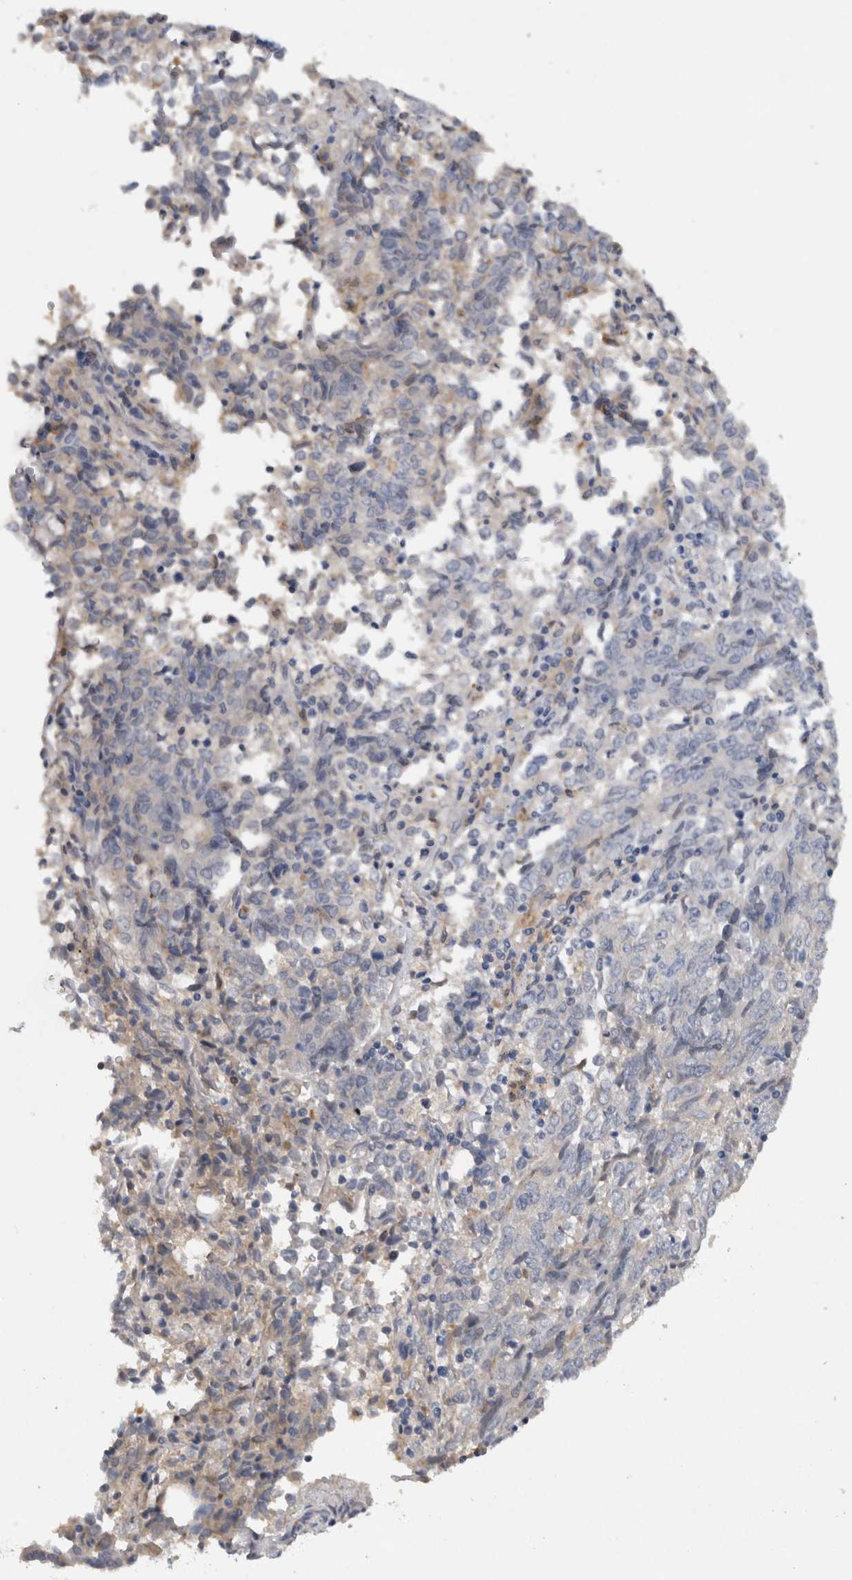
{"staining": {"intensity": "negative", "quantity": "none", "location": "none"}, "tissue": "endometrial cancer", "cell_type": "Tumor cells", "image_type": "cancer", "snomed": [{"axis": "morphology", "description": "Adenocarcinoma, NOS"}, {"axis": "topography", "description": "Endometrium"}], "caption": "Immunohistochemistry (IHC) of human endometrial cancer (adenocarcinoma) displays no positivity in tumor cells.", "gene": "HEXD", "patient": {"sex": "female", "age": 80}}